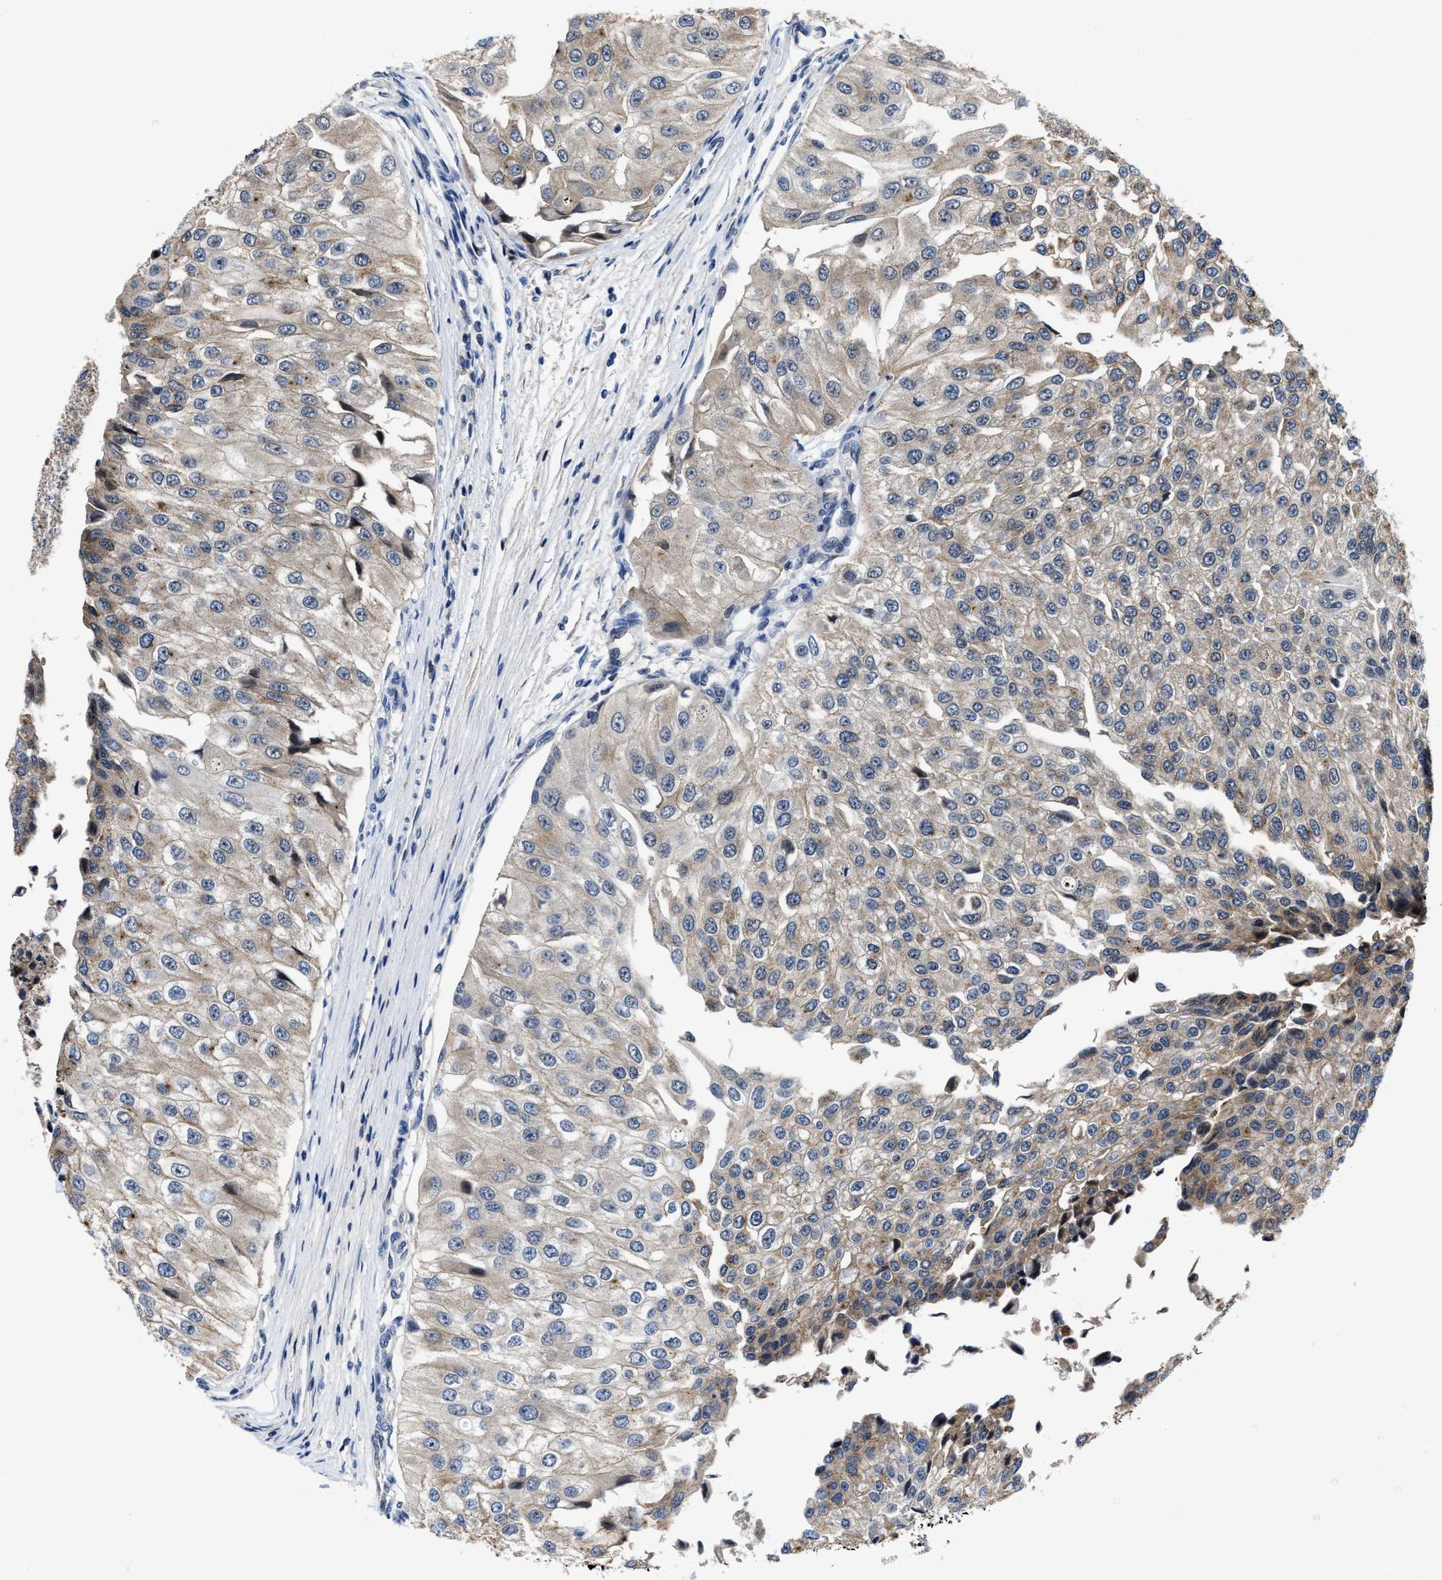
{"staining": {"intensity": "weak", "quantity": "25%-75%", "location": "cytoplasmic/membranous"}, "tissue": "urothelial cancer", "cell_type": "Tumor cells", "image_type": "cancer", "snomed": [{"axis": "morphology", "description": "Urothelial carcinoma, High grade"}, {"axis": "topography", "description": "Kidney"}, {"axis": "topography", "description": "Urinary bladder"}], "caption": "Tumor cells reveal low levels of weak cytoplasmic/membranous expression in about 25%-75% of cells in high-grade urothelial carcinoma.", "gene": "GHITM", "patient": {"sex": "male", "age": 77}}